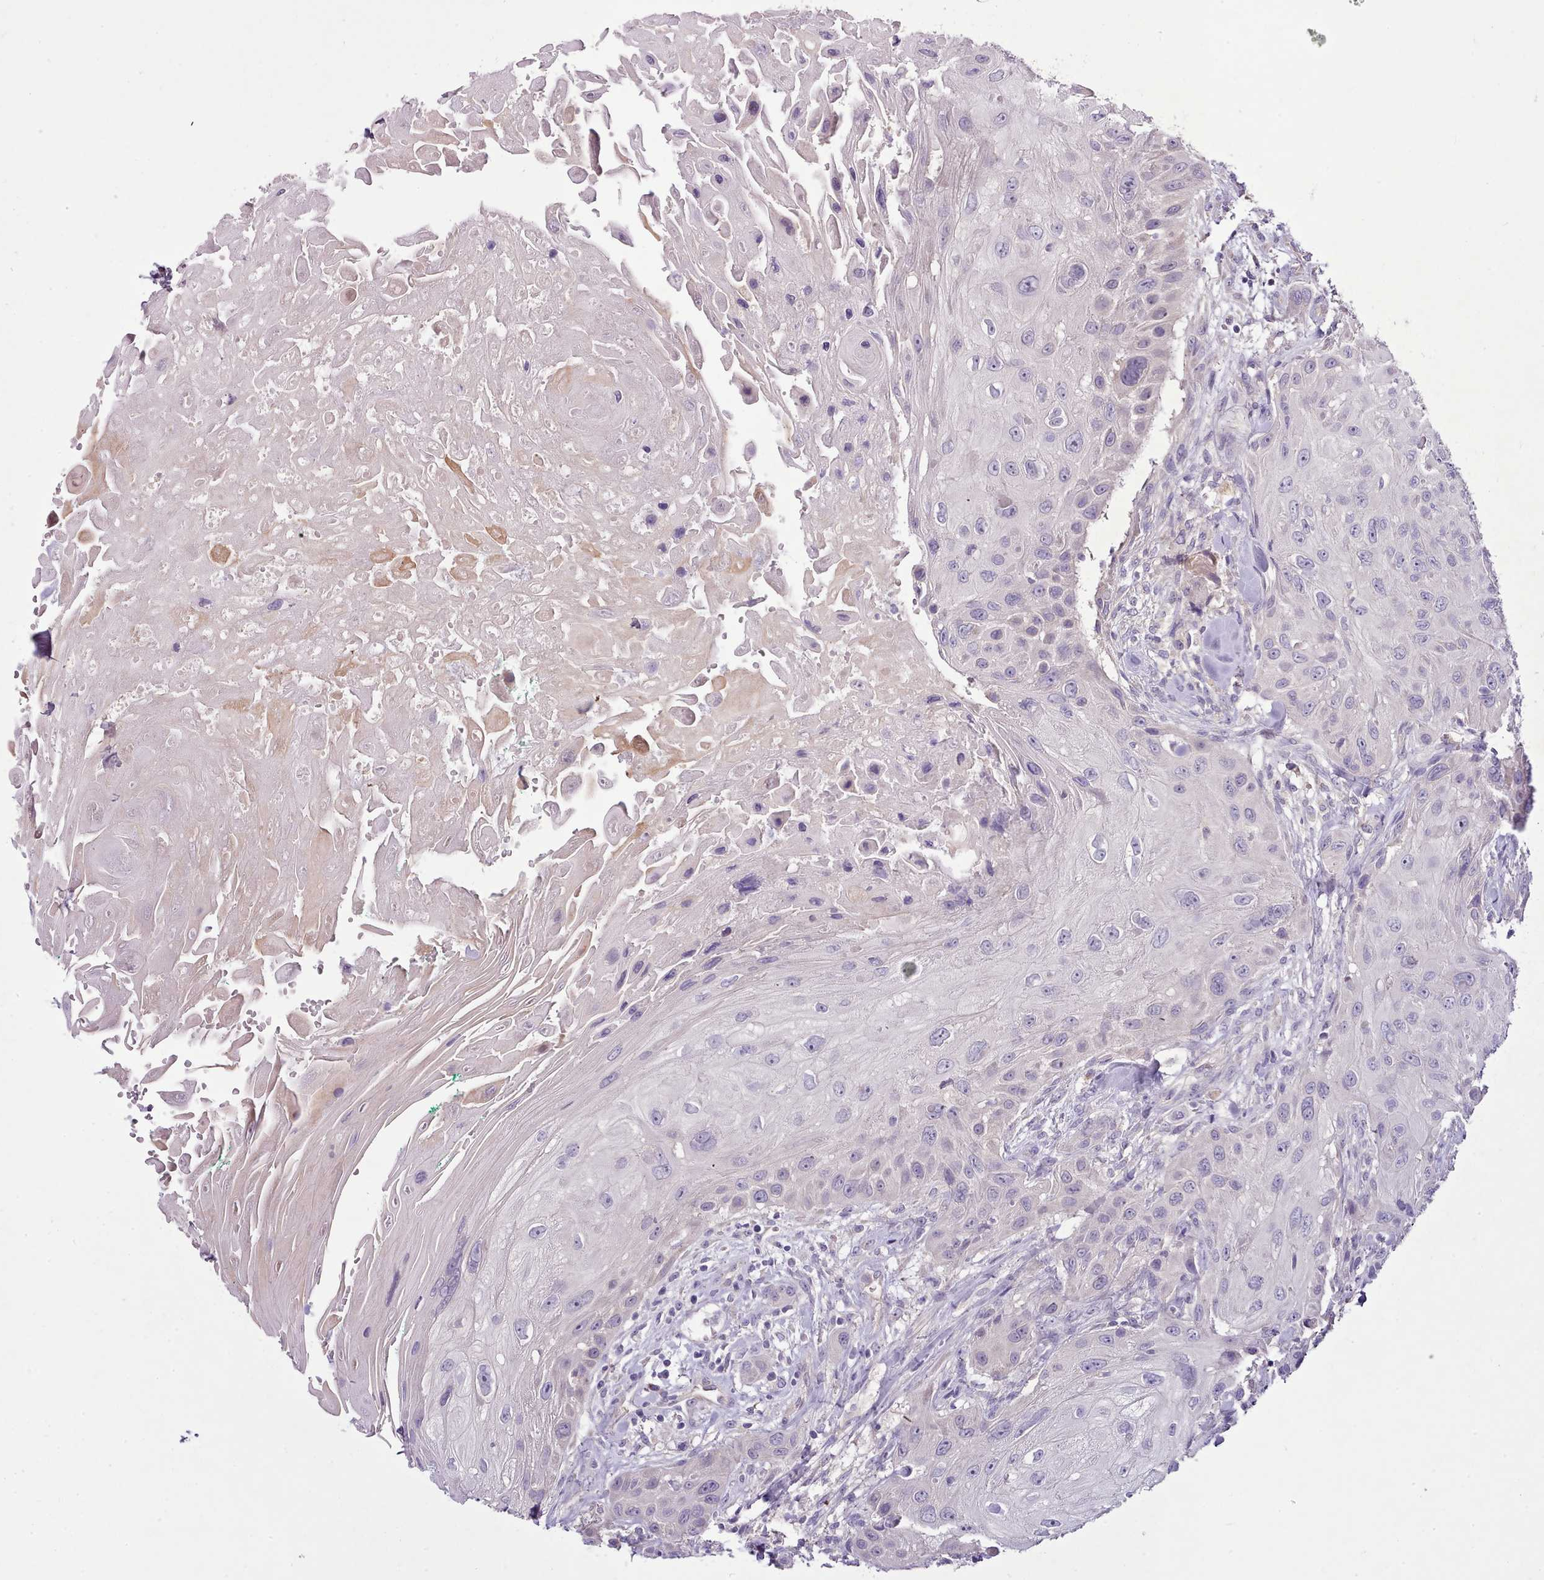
{"staining": {"intensity": "negative", "quantity": "none", "location": "none"}, "tissue": "head and neck cancer", "cell_type": "Tumor cells", "image_type": "cancer", "snomed": [{"axis": "morphology", "description": "Squamous cell carcinoma, NOS"}, {"axis": "topography", "description": "Head-Neck"}], "caption": "An image of head and neck cancer (squamous cell carcinoma) stained for a protein exhibits no brown staining in tumor cells.", "gene": "SETX", "patient": {"sex": "male", "age": 81}}